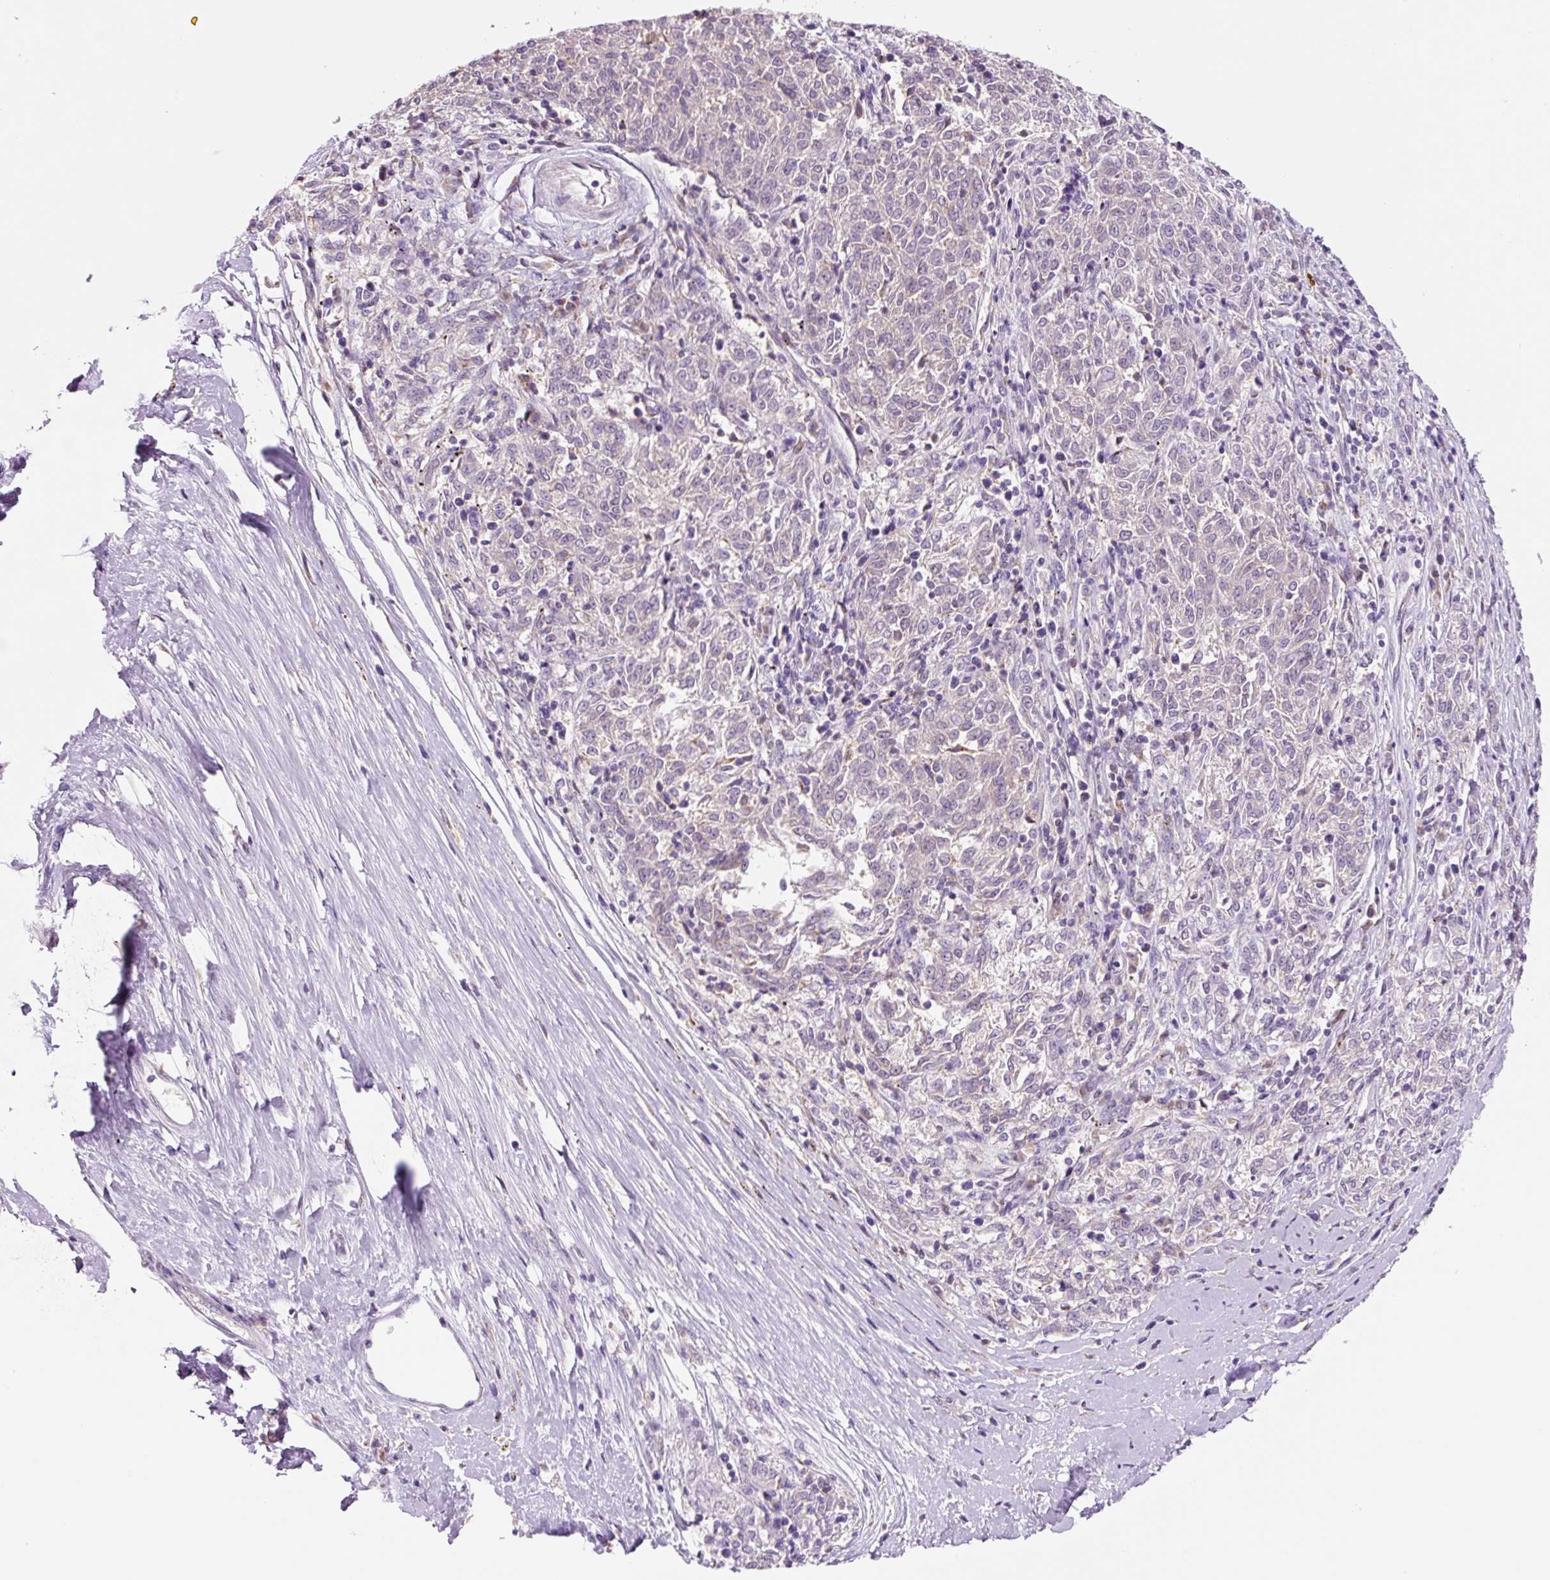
{"staining": {"intensity": "negative", "quantity": "none", "location": "none"}, "tissue": "melanoma", "cell_type": "Tumor cells", "image_type": "cancer", "snomed": [{"axis": "morphology", "description": "Malignant melanoma, NOS"}, {"axis": "topography", "description": "Skin"}], "caption": "The IHC photomicrograph has no significant staining in tumor cells of malignant melanoma tissue.", "gene": "PCK2", "patient": {"sex": "female", "age": 72}}